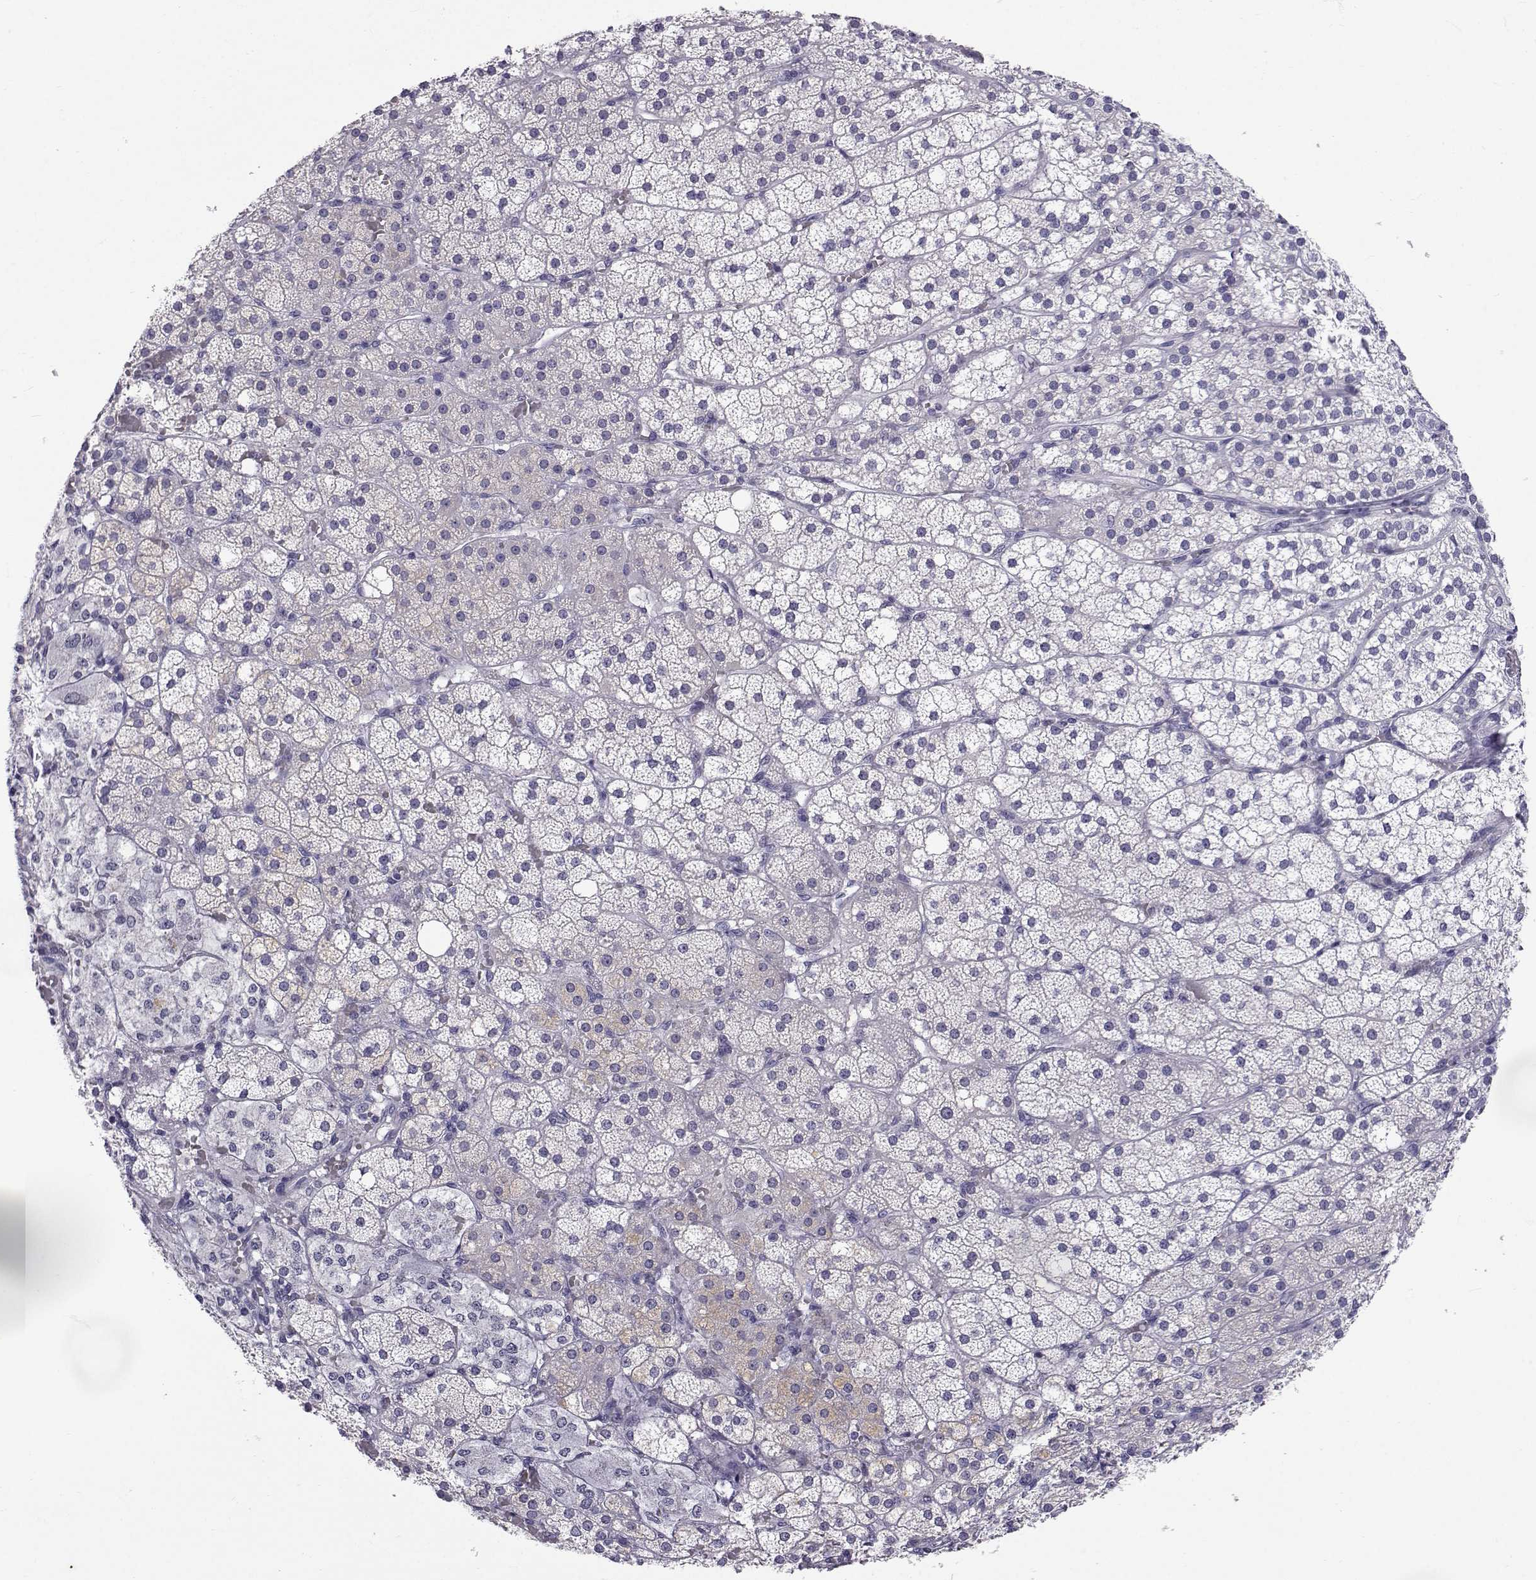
{"staining": {"intensity": "negative", "quantity": "none", "location": "none"}, "tissue": "adrenal gland", "cell_type": "Glandular cells", "image_type": "normal", "snomed": [{"axis": "morphology", "description": "Normal tissue, NOS"}, {"axis": "topography", "description": "Adrenal gland"}], "caption": "IHC histopathology image of unremarkable adrenal gland: adrenal gland stained with DAB exhibits no significant protein staining in glandular cells. Nuclei are stained in blue.", "gene": "SLC6A3", "patient": {"sex": "male", "age": 53}}